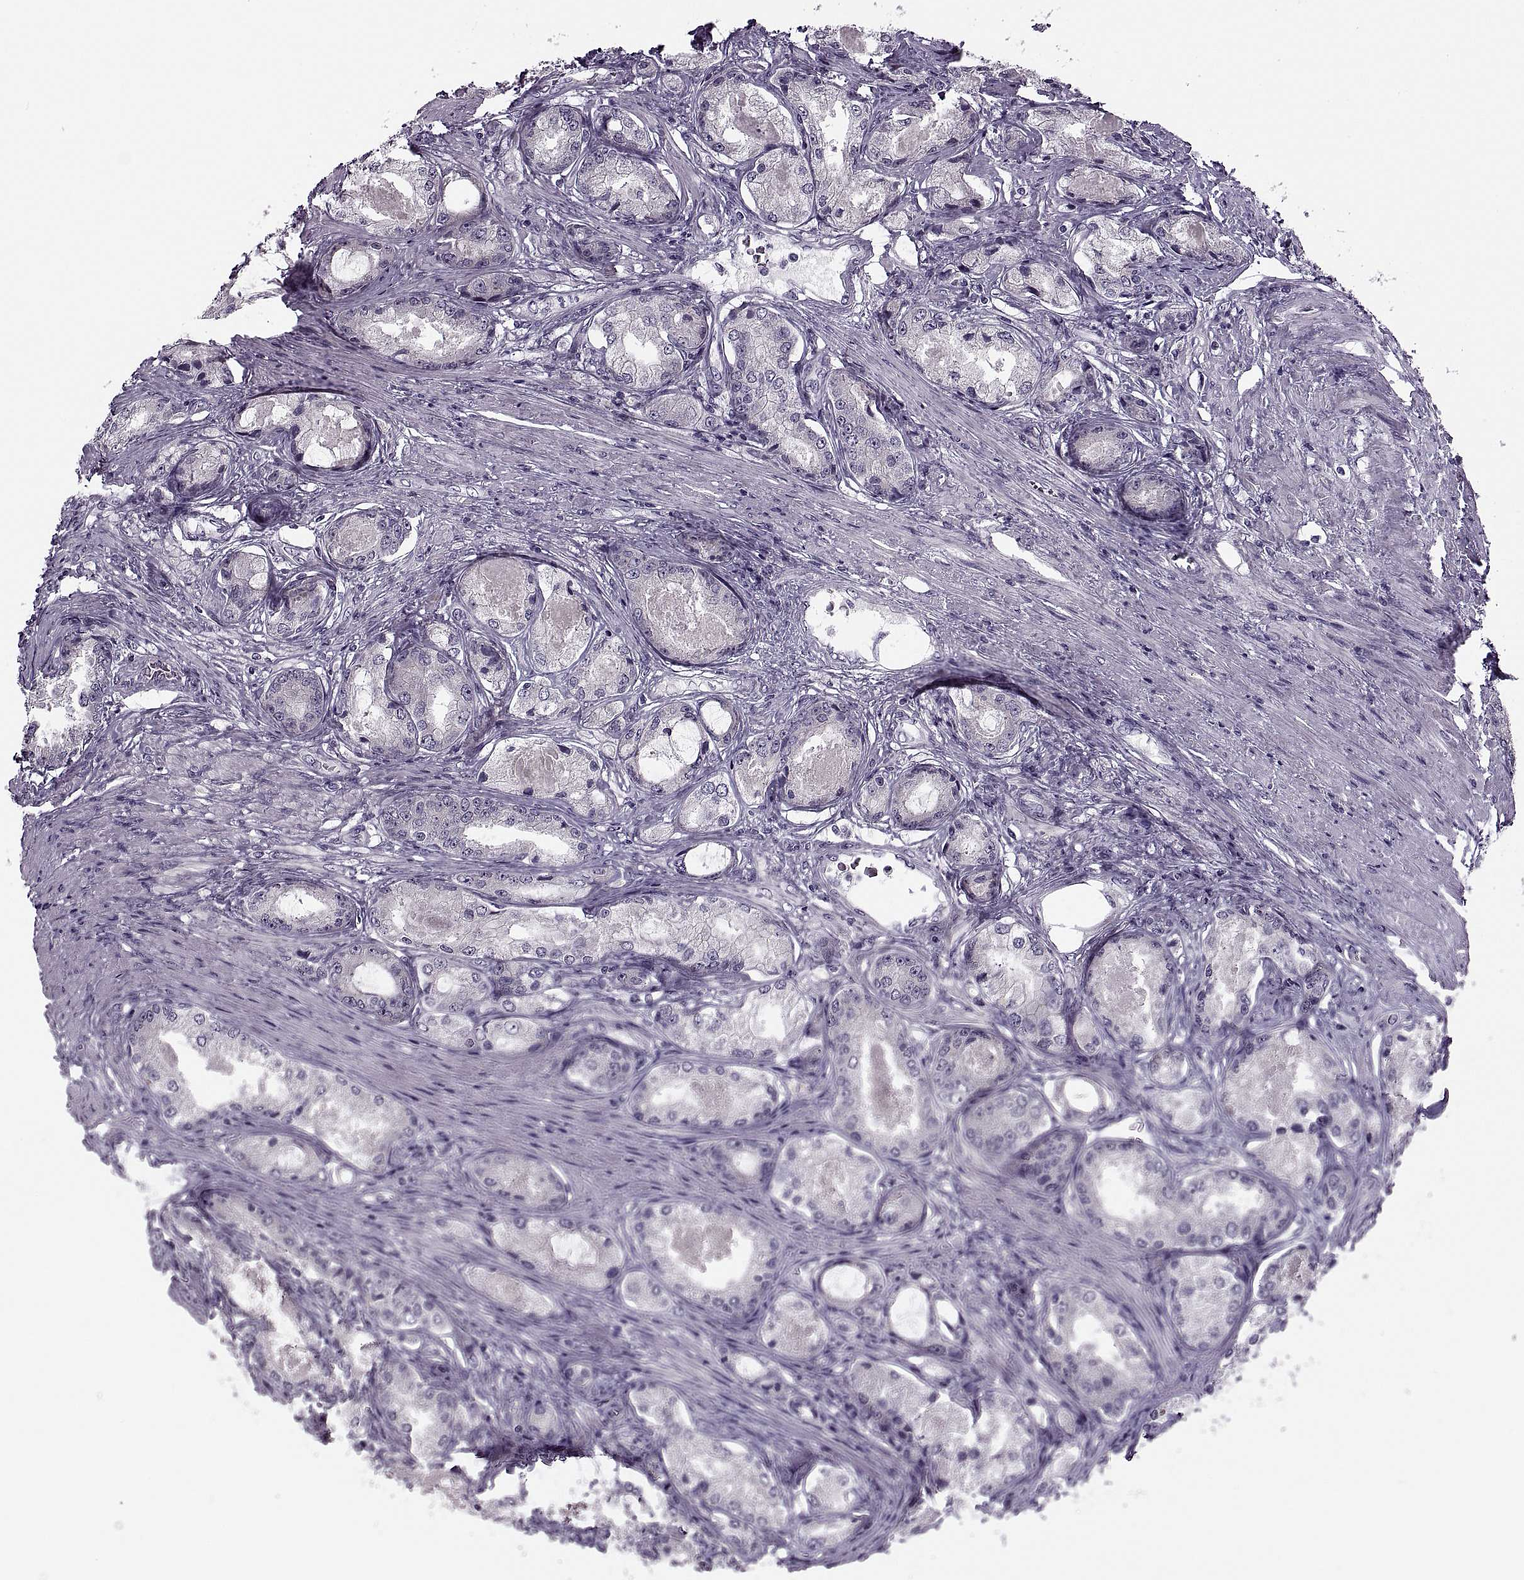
{"staining": {"intensity": "negative", "quantity": "none", "location": "none"}, "tissue": "prostate cancer", "cell_type": "Tumor cells", "image_type": "cancer", "snomed": [{"axis": "morphology", "description": "Adenocarcinoma, Low grade"}, {"axis": "topography", "description": "Prostate"}], "caption": "Immunohistochemical staining of adenocarcinoma (low-grade) (prostate) exhibits no significant positivity in tumor cells. The staining was performed using DAB (3,3'-diaminobenzidine) to visualize the protein expression in brown, while the nuclei were stained in blue with hematoxylin (Magnification: 20x).", "gene": "PRSS54", "patient": {"sex": "male", "age": 68}}